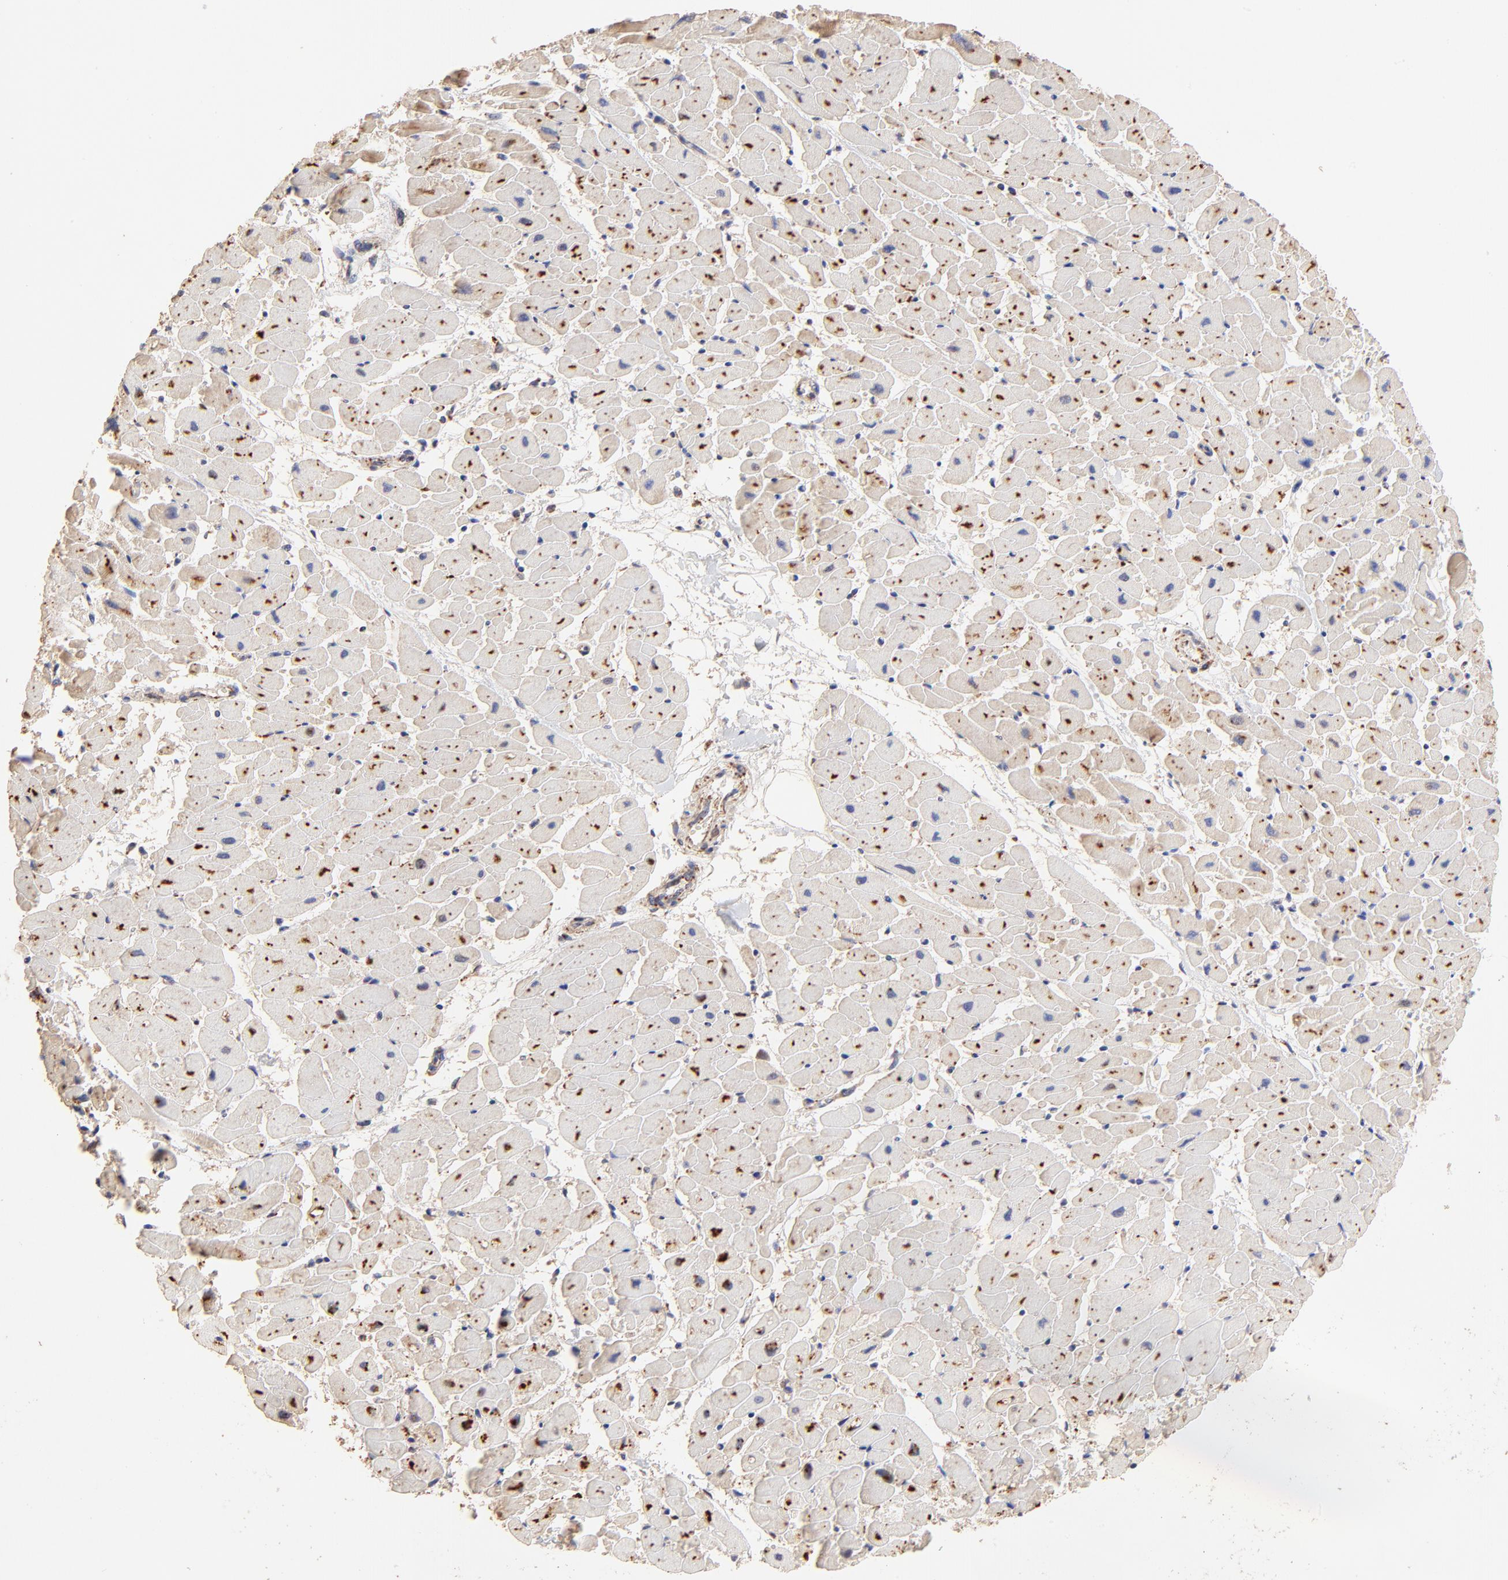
{"staining": {"intensity": "moderate", "quantity": ">75%", "location": "cytoplasmic/membranous"}, "tissue": "heart muscle", "cell_type": "Cardiomyocytes", "image_type": "normal", "snomed": [{"axis": "morphology", "description": "Normal tissue, NOS"}, {"axis": "topography", "description": "Heart"}], "caption": "A histopathology image of heart muscle stained for a protein shows moderate cytoplasmic/membranous brown staining in cardiomyocytes.", "gene": "SSBP1", "patient": {"sex": "female", "age": 19}}